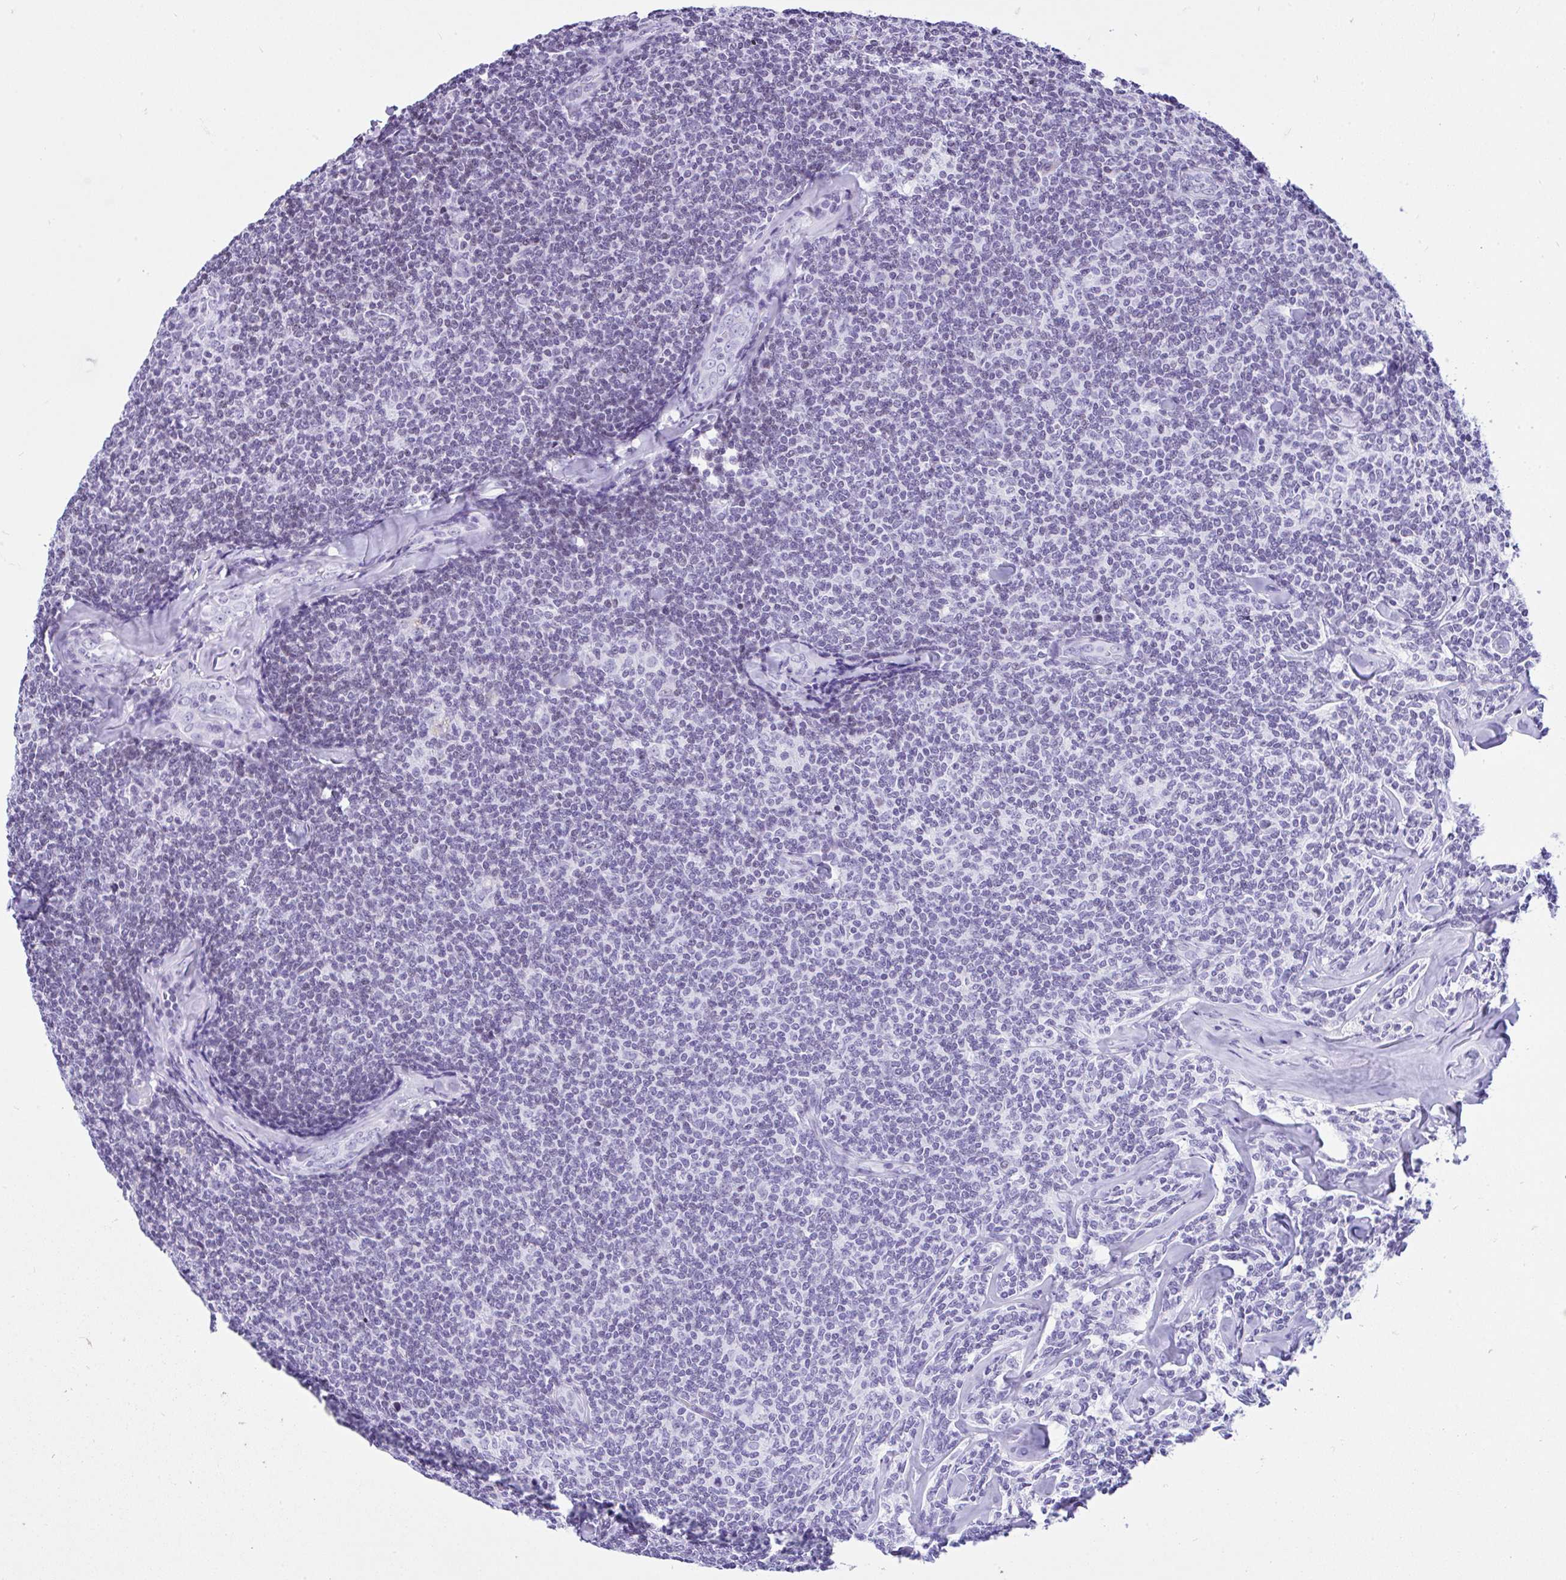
{"staining": {"intensity": "negative", "quantity": "none", "location": "none"}, "tissue": "lymphoma", "cell_type": "Tumor cells", "image_type": "cancer", "snomed": [{"axis": "morphology", "description": "Malignant lymphoma, non-Hodgkin's type, Low grade"}, {"axis": "topography", "description": "Lymph node"}], "caption": "DAB (3,3'-diaminobenzidine) immunohistochemical staining of lymphoma shows no significant positivity in tumor cells. (Brightfield microscopy of DAB IHC at high magnification).", "gene": "KRT27", "patient": {"sex": "female", "age": 56}}